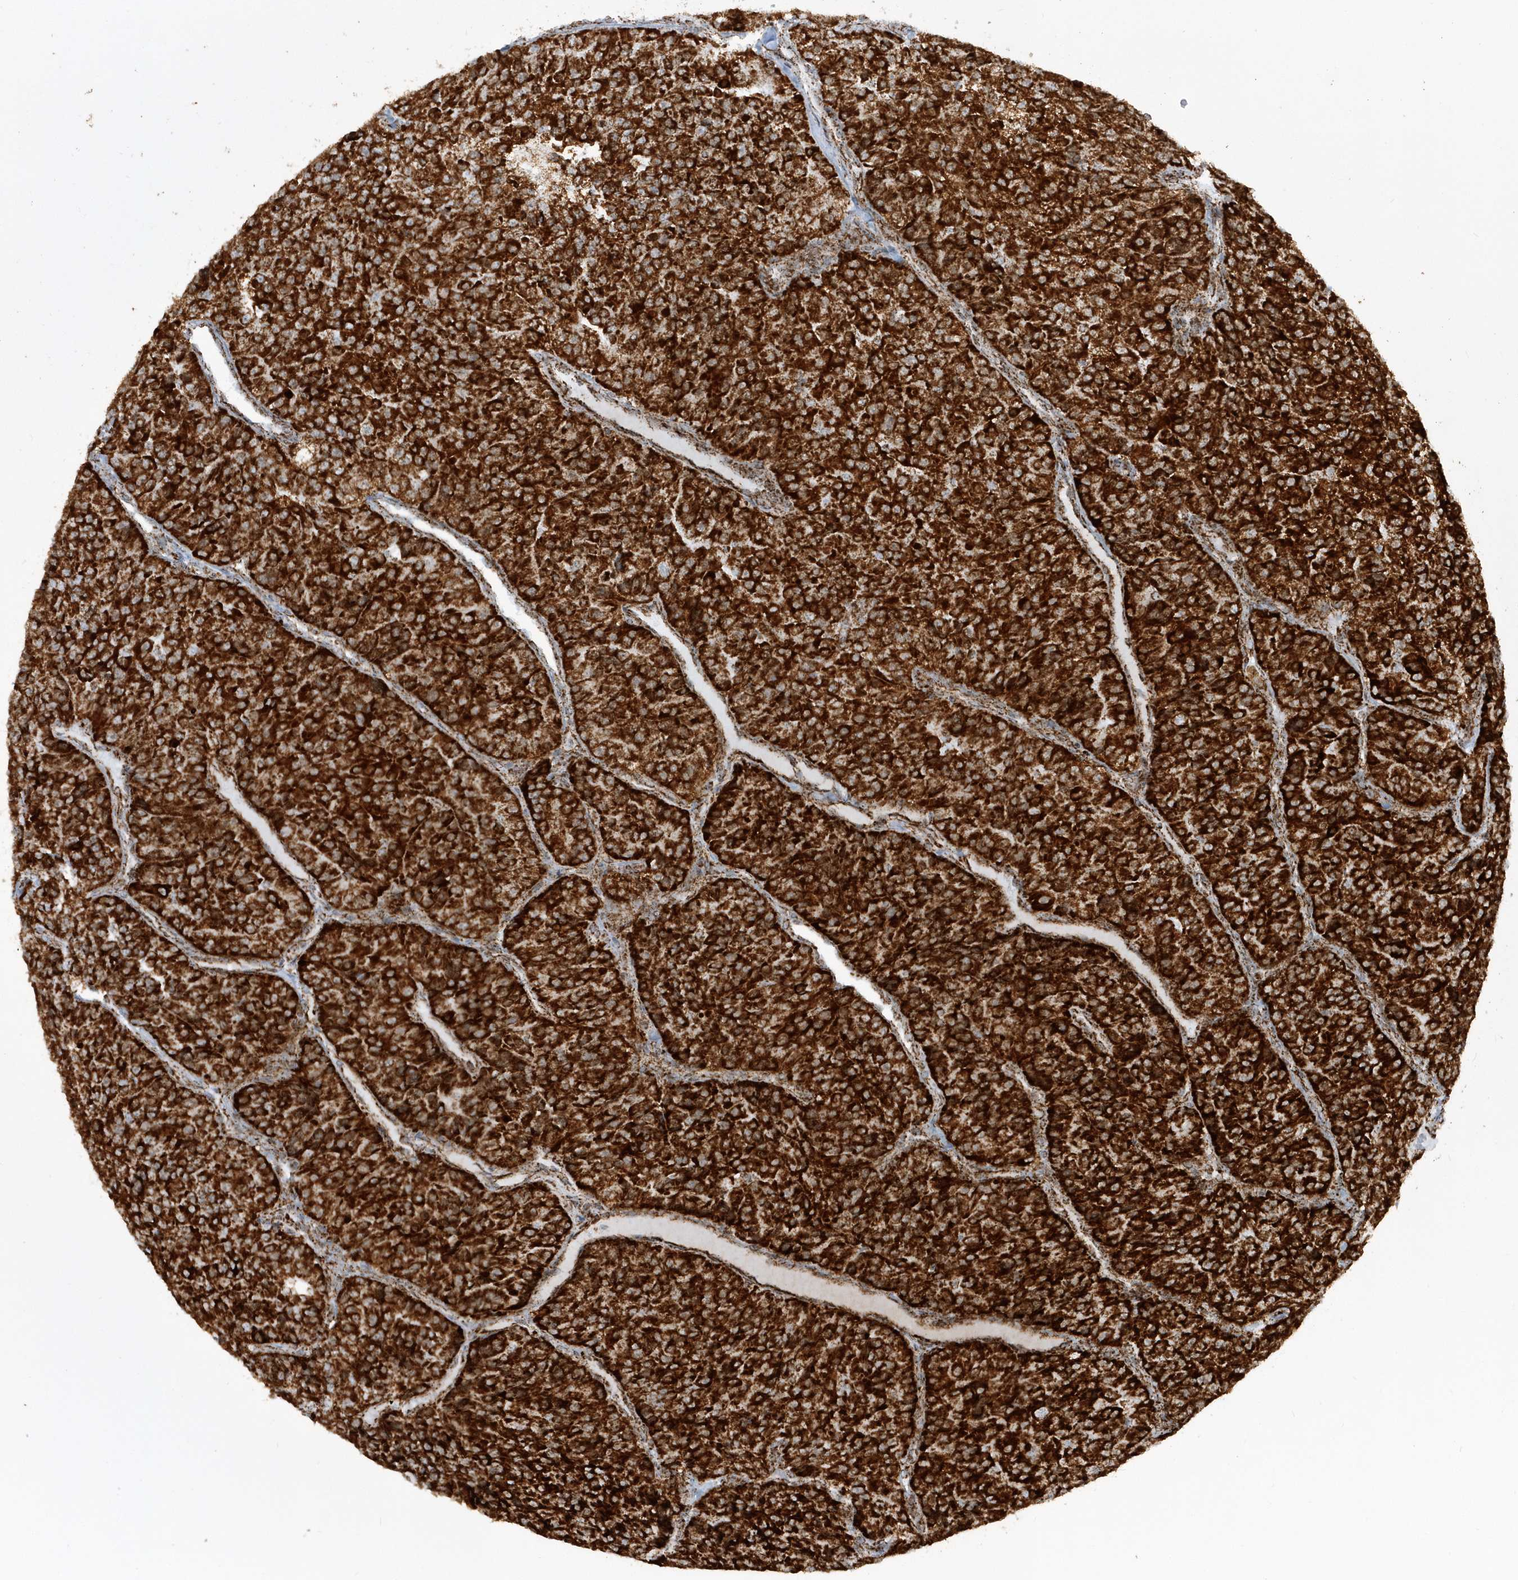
{"staining": {"intensity": "strong", "quantity": ">75%", "location": "cytoplasmic/membranous"}, "tissue": "renal cancer", "cell_type": "Tumor cells", "image_type": "cancer", "snomed": [{"axis": "morphology", "description": "Adenocarcinoma, NOS"}, {"axis": "topography", "description": "Kidney"}], "caption": "An image of adenocarcinoma (renal) stained for a protein demonstrates strong cytoplasmic/membranous brown staining in tumor cells.", "gene": "CRY2", "patient": {"sex": "female", "age": 63}}